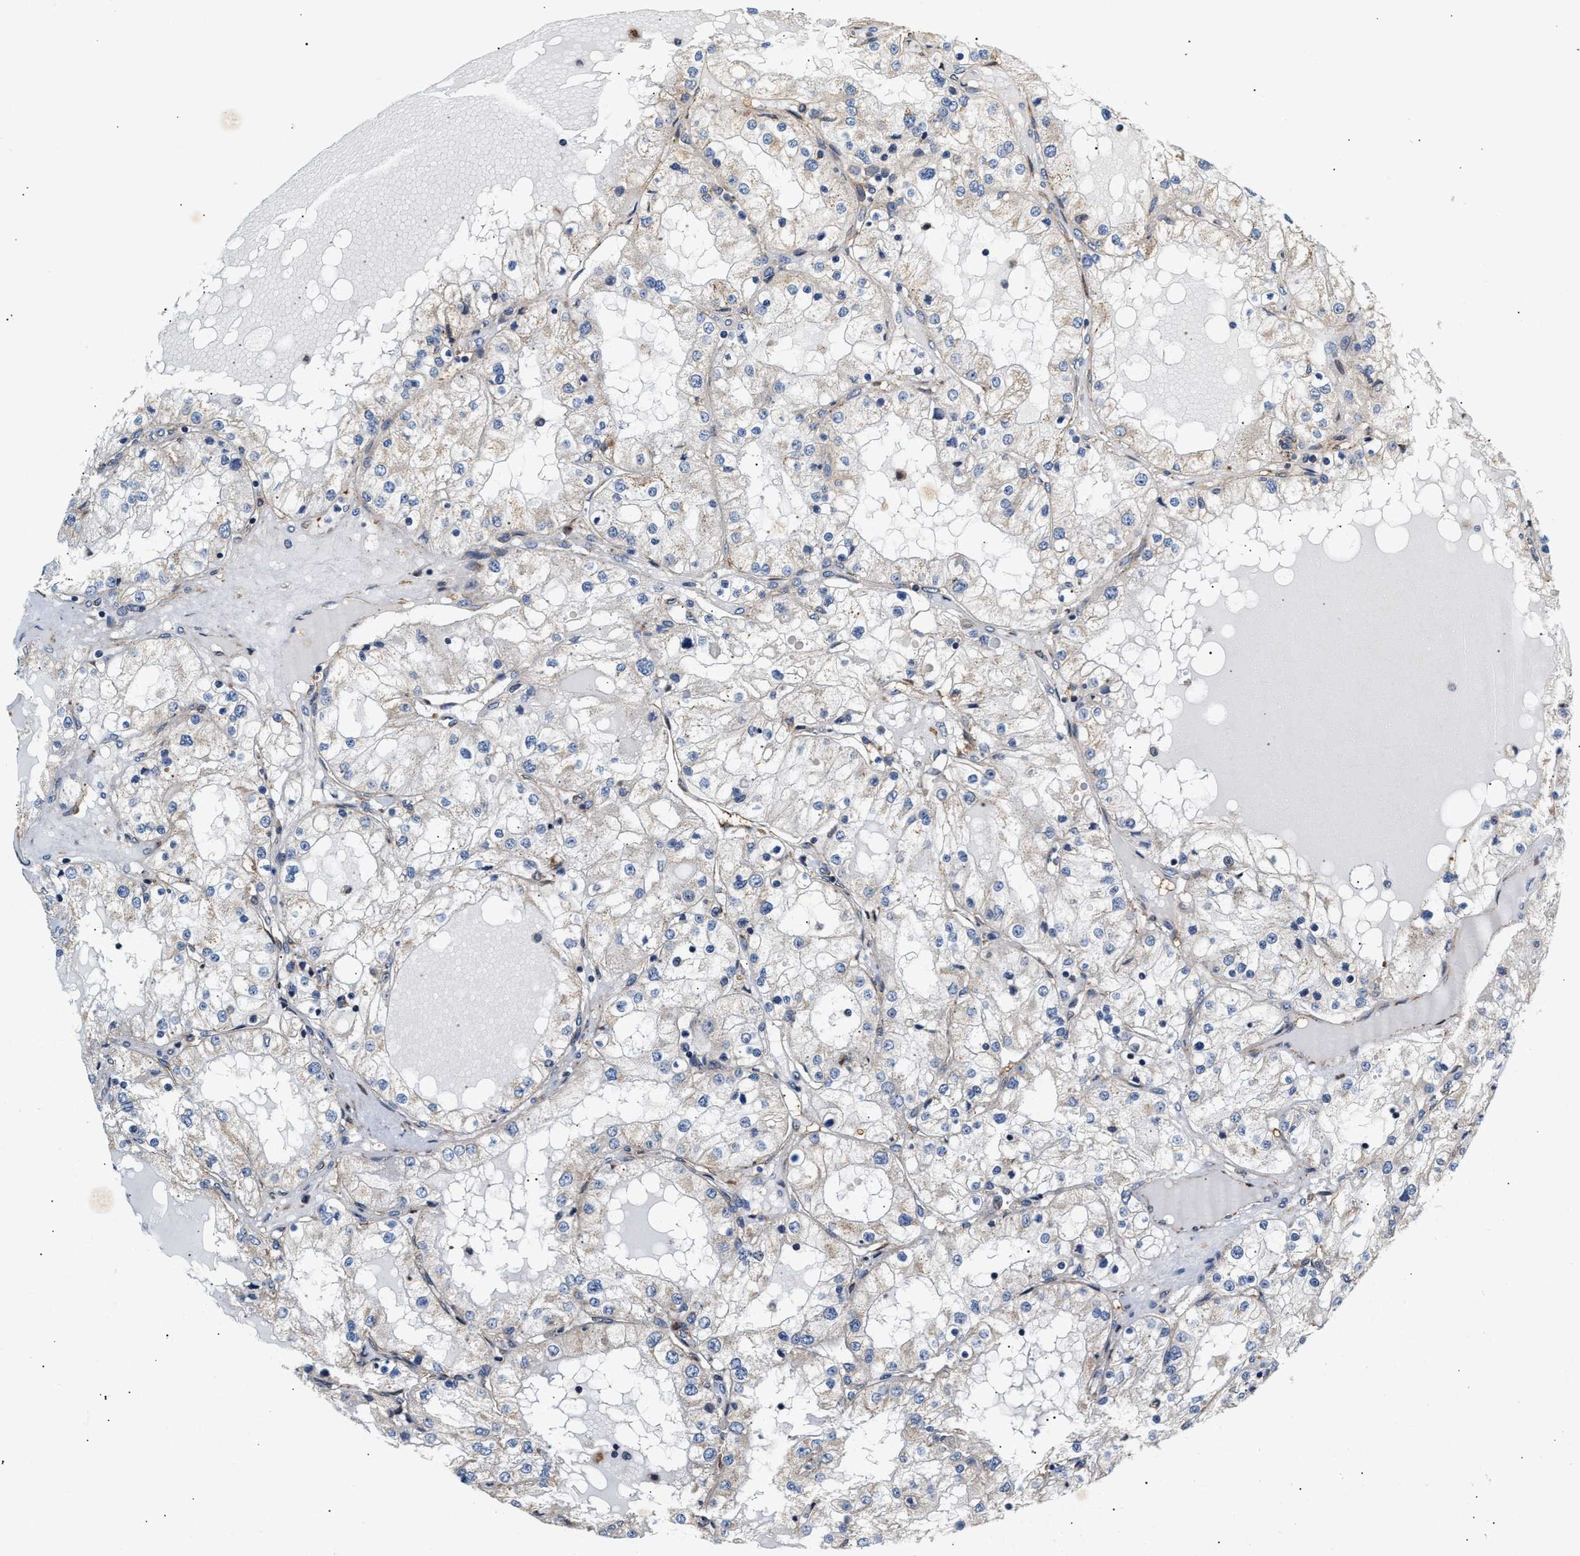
{"staining": {"intensity": "negative", "quantity": "none", "location": "none"}, "tissue": "renal cancer", "cell_type": "Tumor cells", "image_type": "cancer", "snomed": [{"axis": "morphology", "description": "Adenocarcinoma, NOS"}, {"axis": "topography", "description": "Kidney"}], "caption": "The histopathology image shows no staining of tumor cells in renal adenocarcinoma.", "gene": "IFT74", "patient": {"sex": "male", "age": 68}}